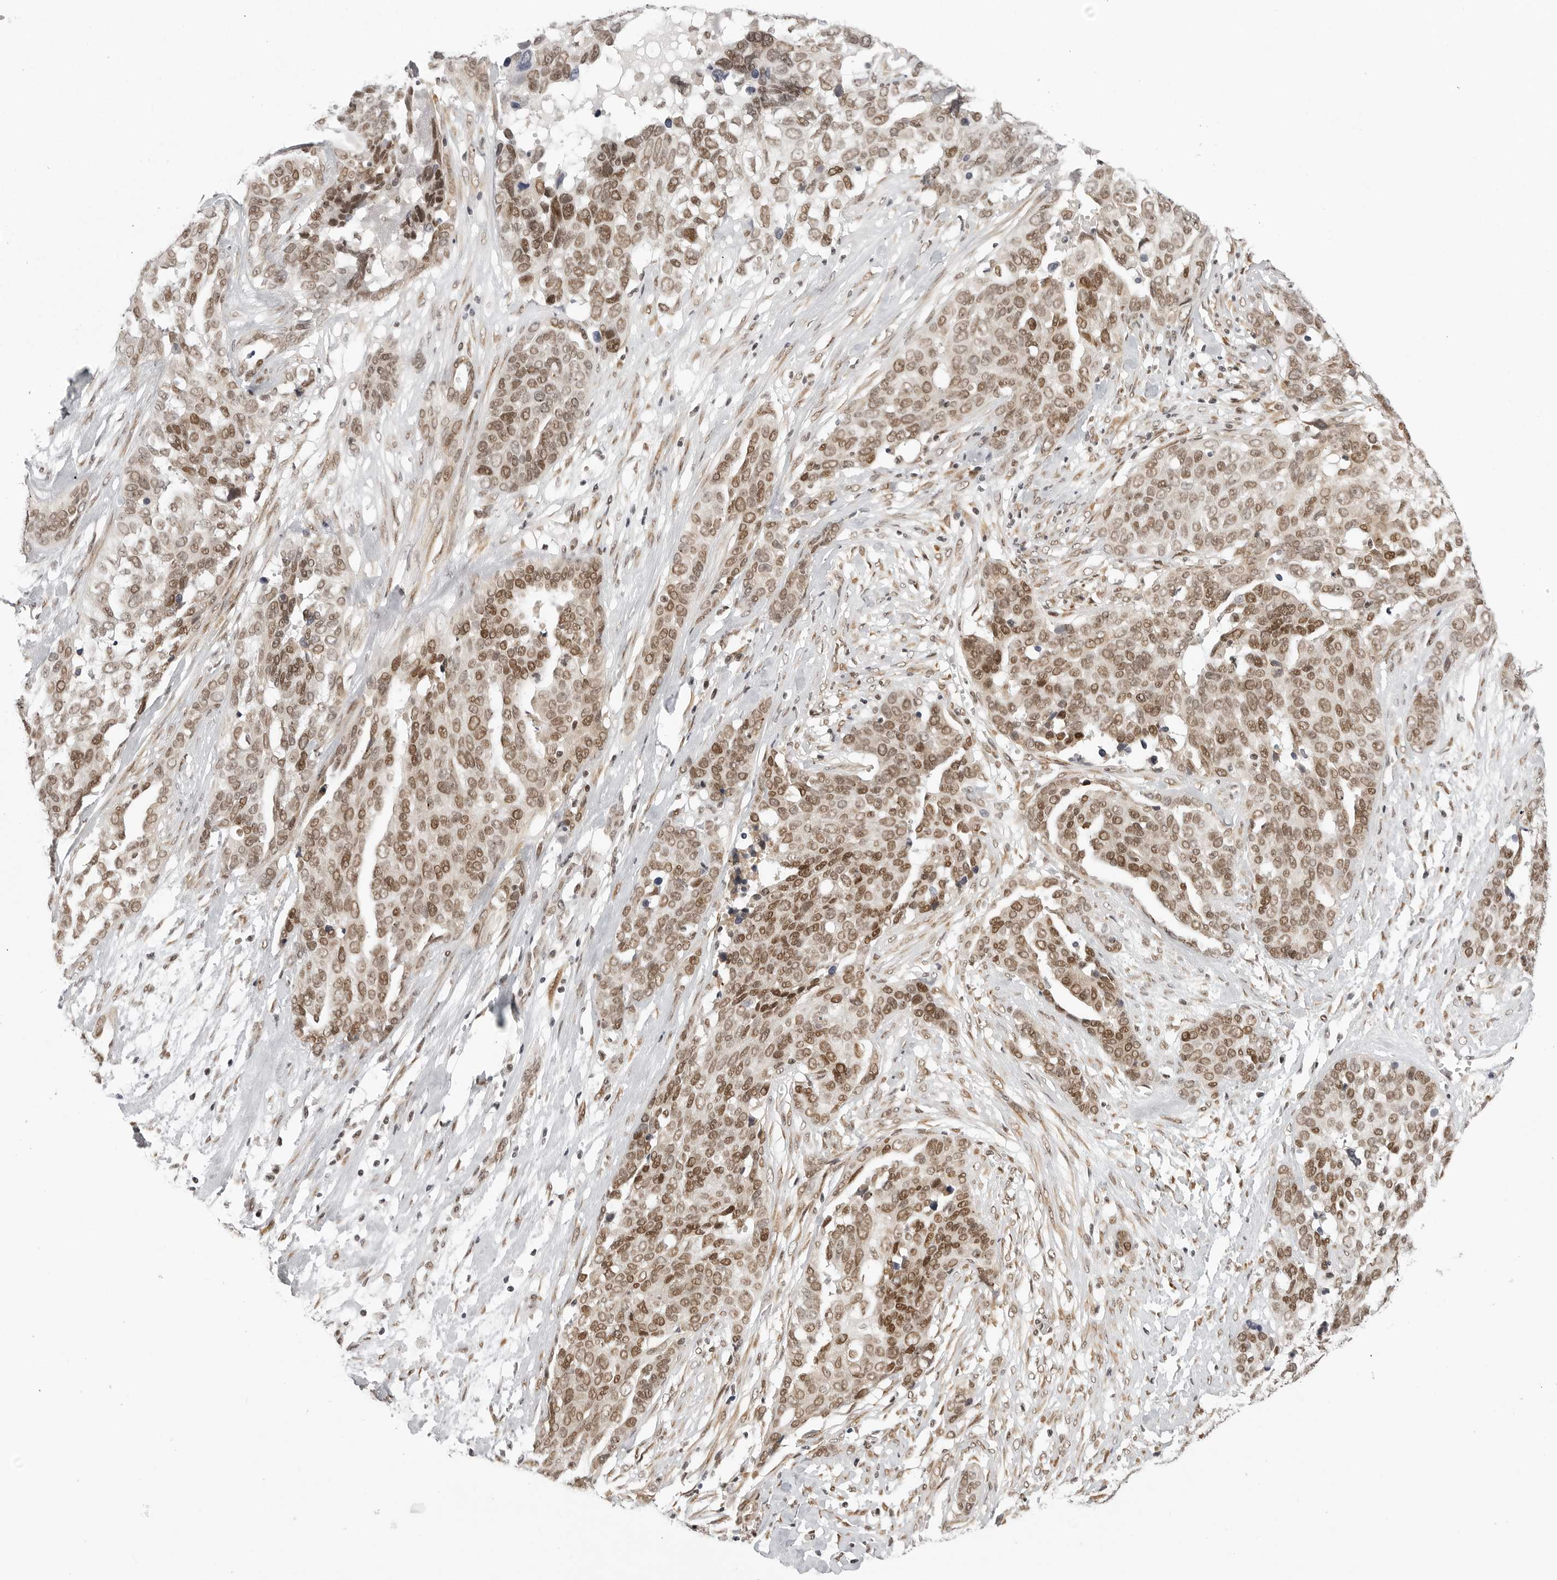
{"staining": {"intensity": "moderate", "quantity": ">75%", "location": "nuclear"}, "tissue": "ovarian cancer", "cell_type": "Tumor cells", "image_type": "cancer", "snomed": [{"axis": "morphology", "description": "Cystadenocarcinoma, serous, NOS"}, {"axis": "topography", "description": "Ovary"}], "caption": "This is a micrograph of immunohistochemistry staining of serous cystadenocarcinoma (ovarian), which shows moderate expression in the nuclear of tumor cells.", "gene": "PRDM10", "patient": {"sex": "female", "age": 44}}